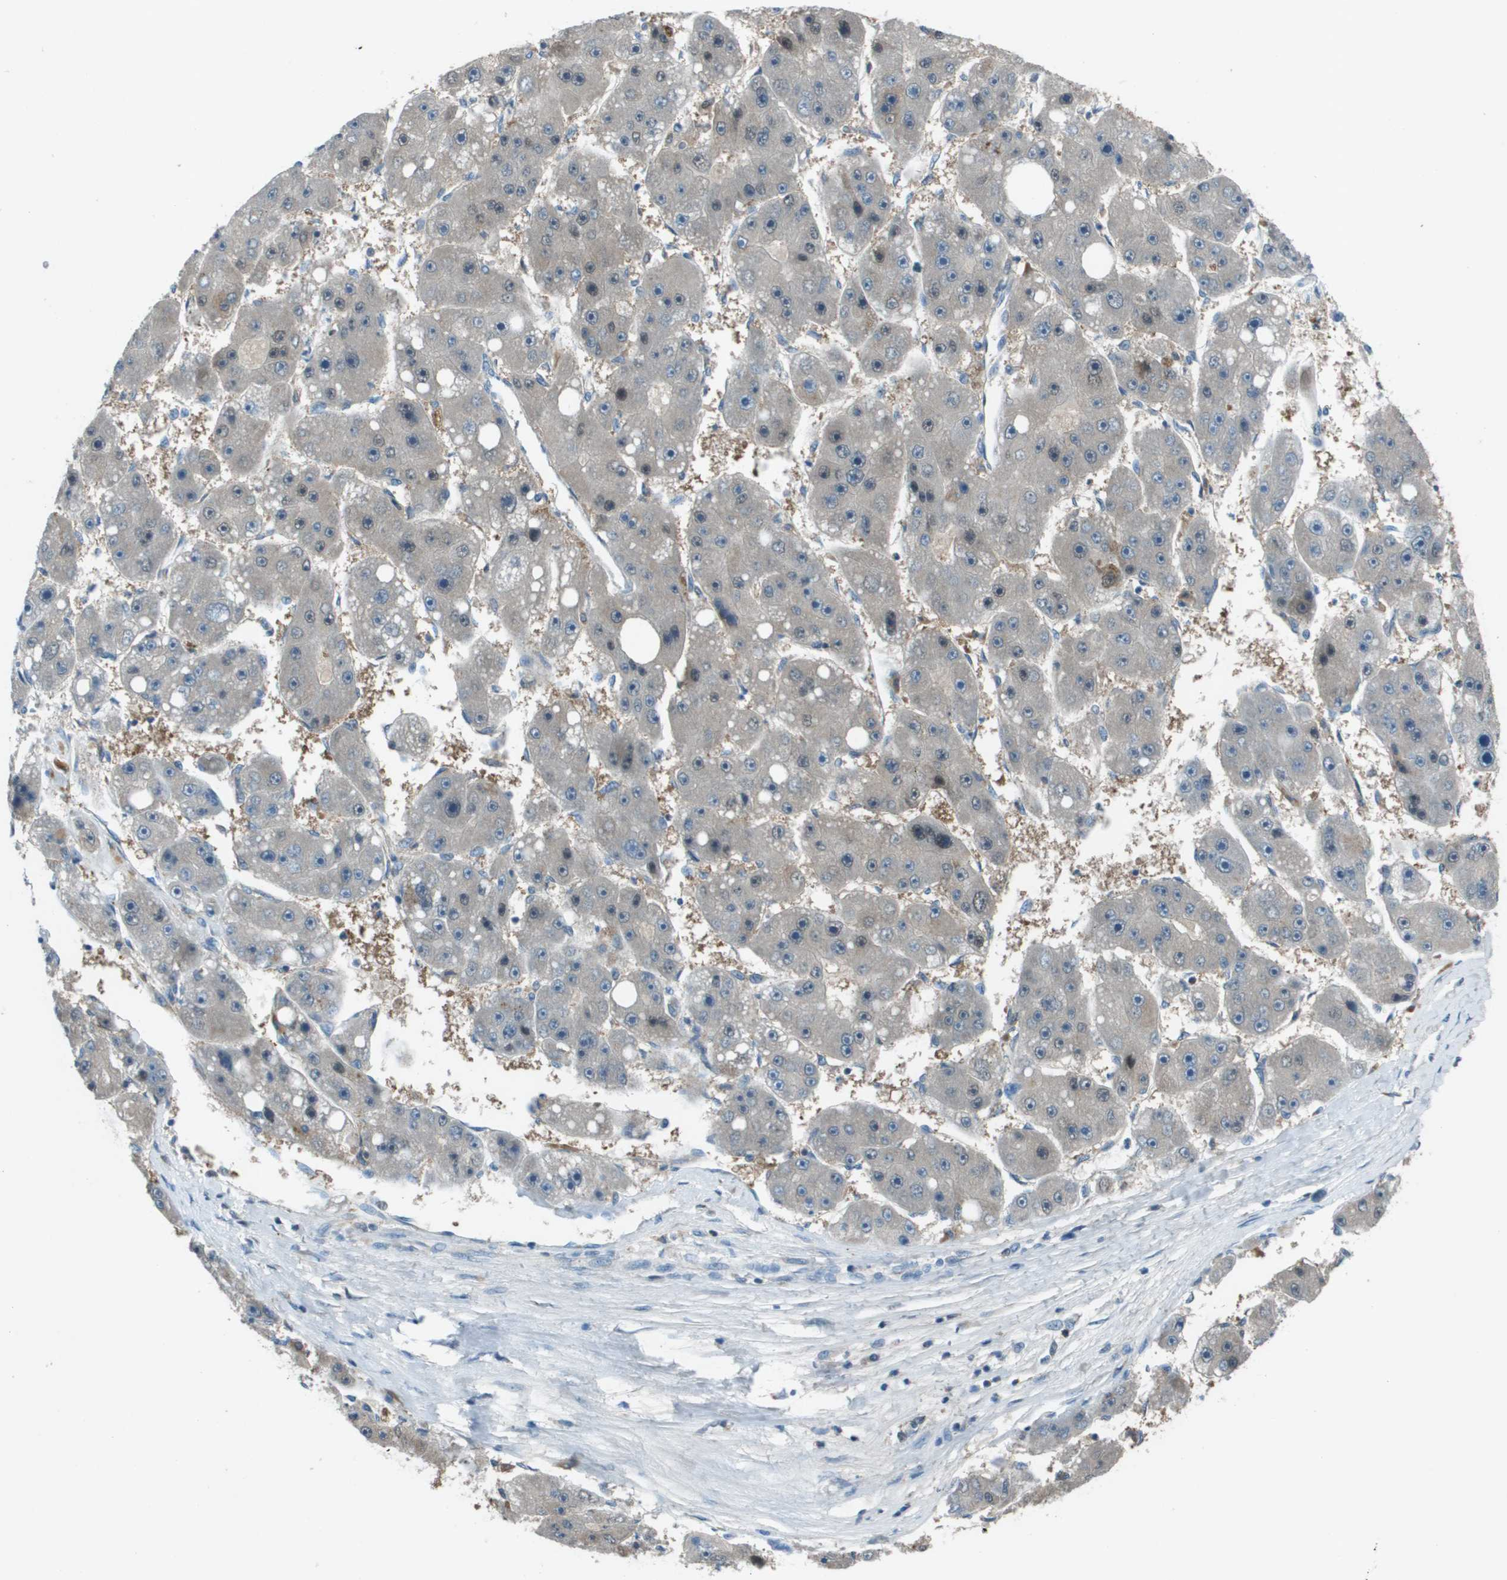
{"staining": {"intensity": "weak", "quantity": "<25%", "location": "cytoplasmic/membranous,nuclear"}, "tissue": "liver cancer", "cell_type": "Tumor cells", "image_type": "cancer", "snomed": [{"axis": "morphology", "description": "Carcinoma, Hepatocellular, NOS"}, {"axis": "topography", "description": "Liver"}], "caption": "Immunohistochemistry image of neoplastic tissue: human hepatocellular carcinoma (liver) stained with DAB exhibits no significant protein expression in tumor cells.", "gene": "CAMK4", "patient": {"sex": "female", "age": 61}}